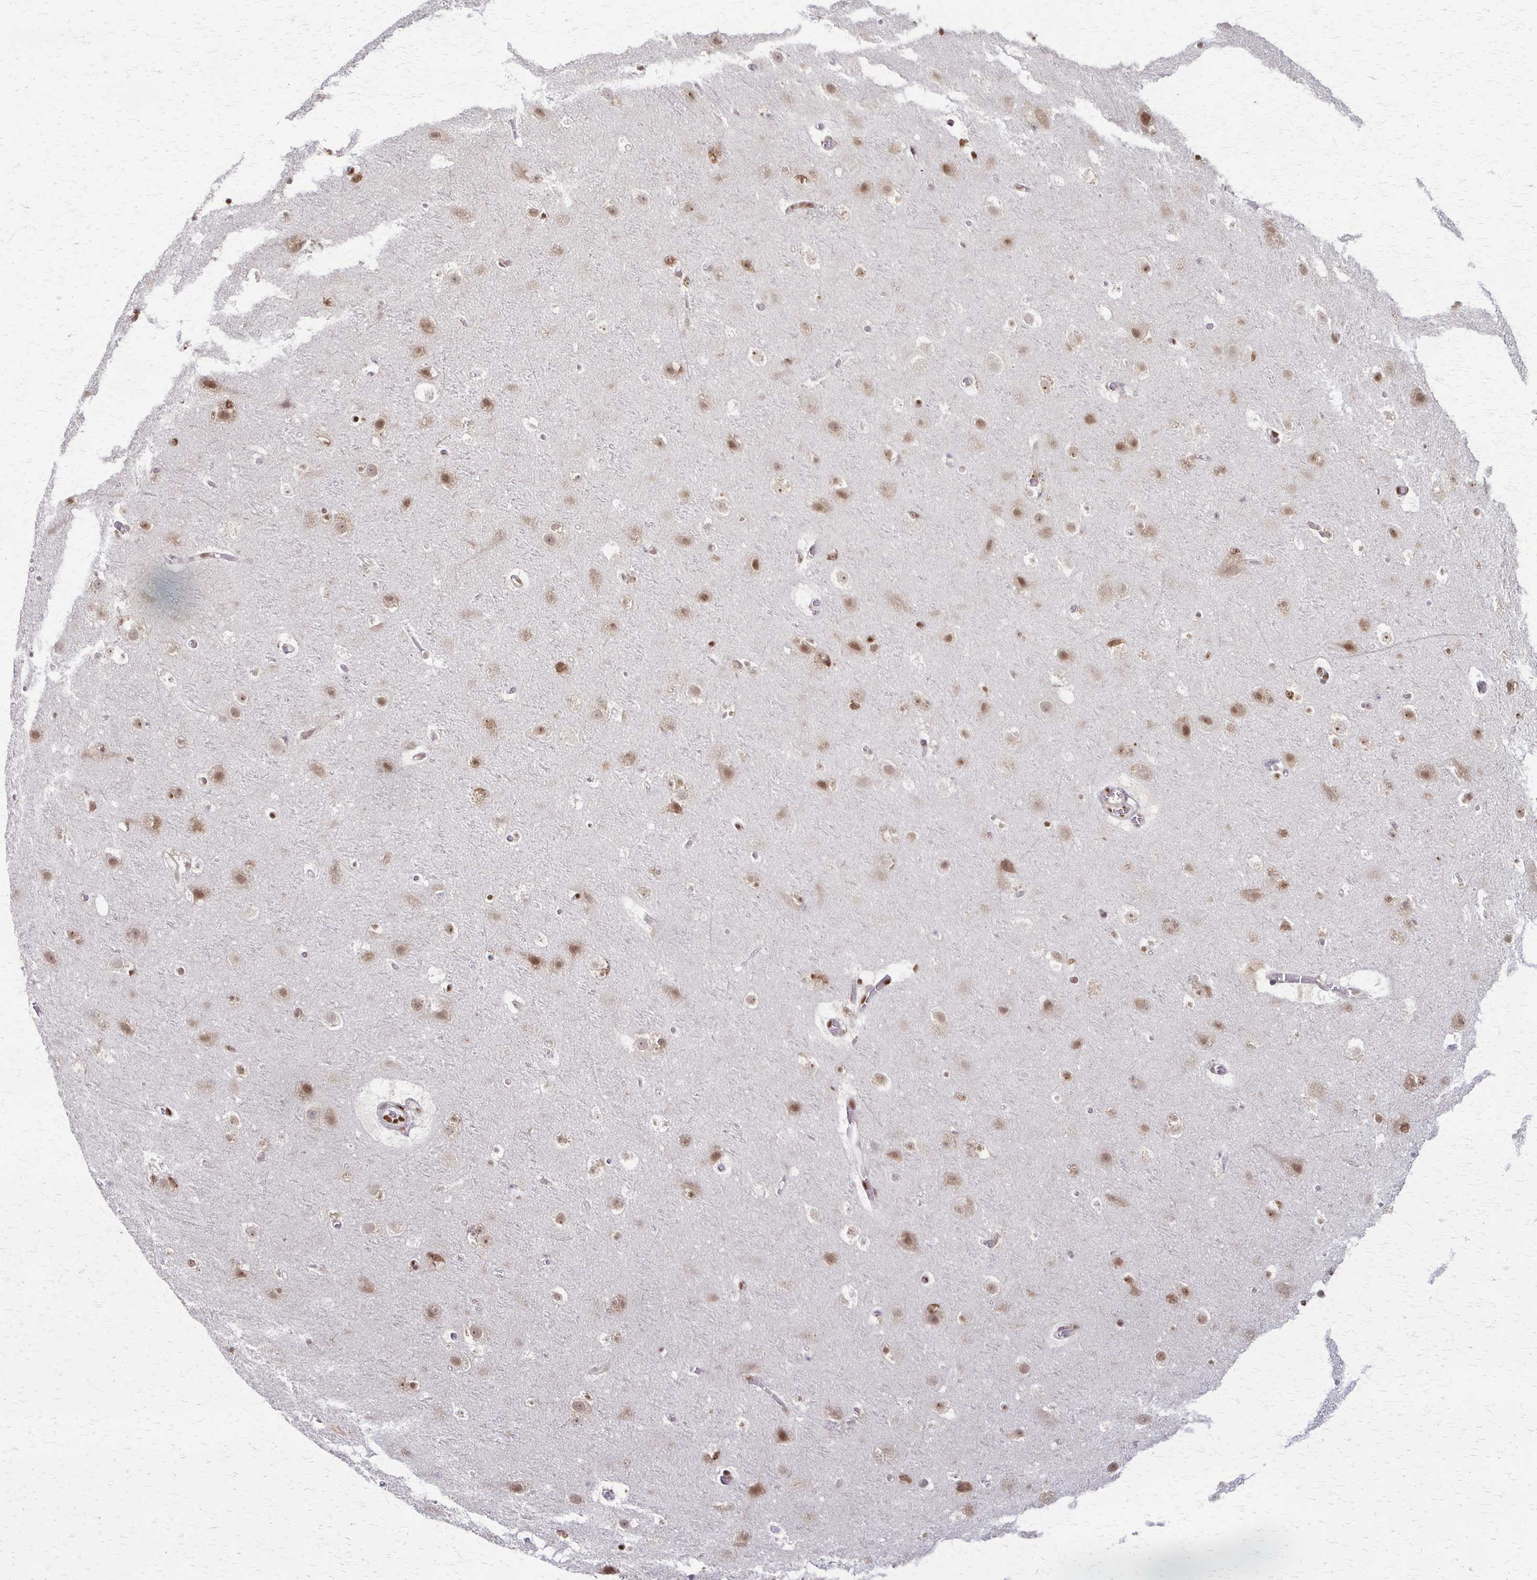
{"staining": {"intensity": "moderate", "quantity": "25%-75%", "location": "nuclear"}, "tissue": "cerebral cortex", "cell_type": "Endothelial cells", "image_type": "normal", "snomed": [{"axis": "morphology", "description": "Normal tissue, NOS"}, {"axis": "topography", "description": "Cerebral cortex"}], "caption": "Immunohistochemical staining of unremarkable human cerebral cortex exhibits moderate nuclear protein staining in about 25%-75% of endothelial cells. The staining was performed using DAB, with brown indicating positive protein expression. Nuclei are stained blue with hematoxylin.", "gene": "XRCC6", "patient": {"sex": "female", "age": 42}}